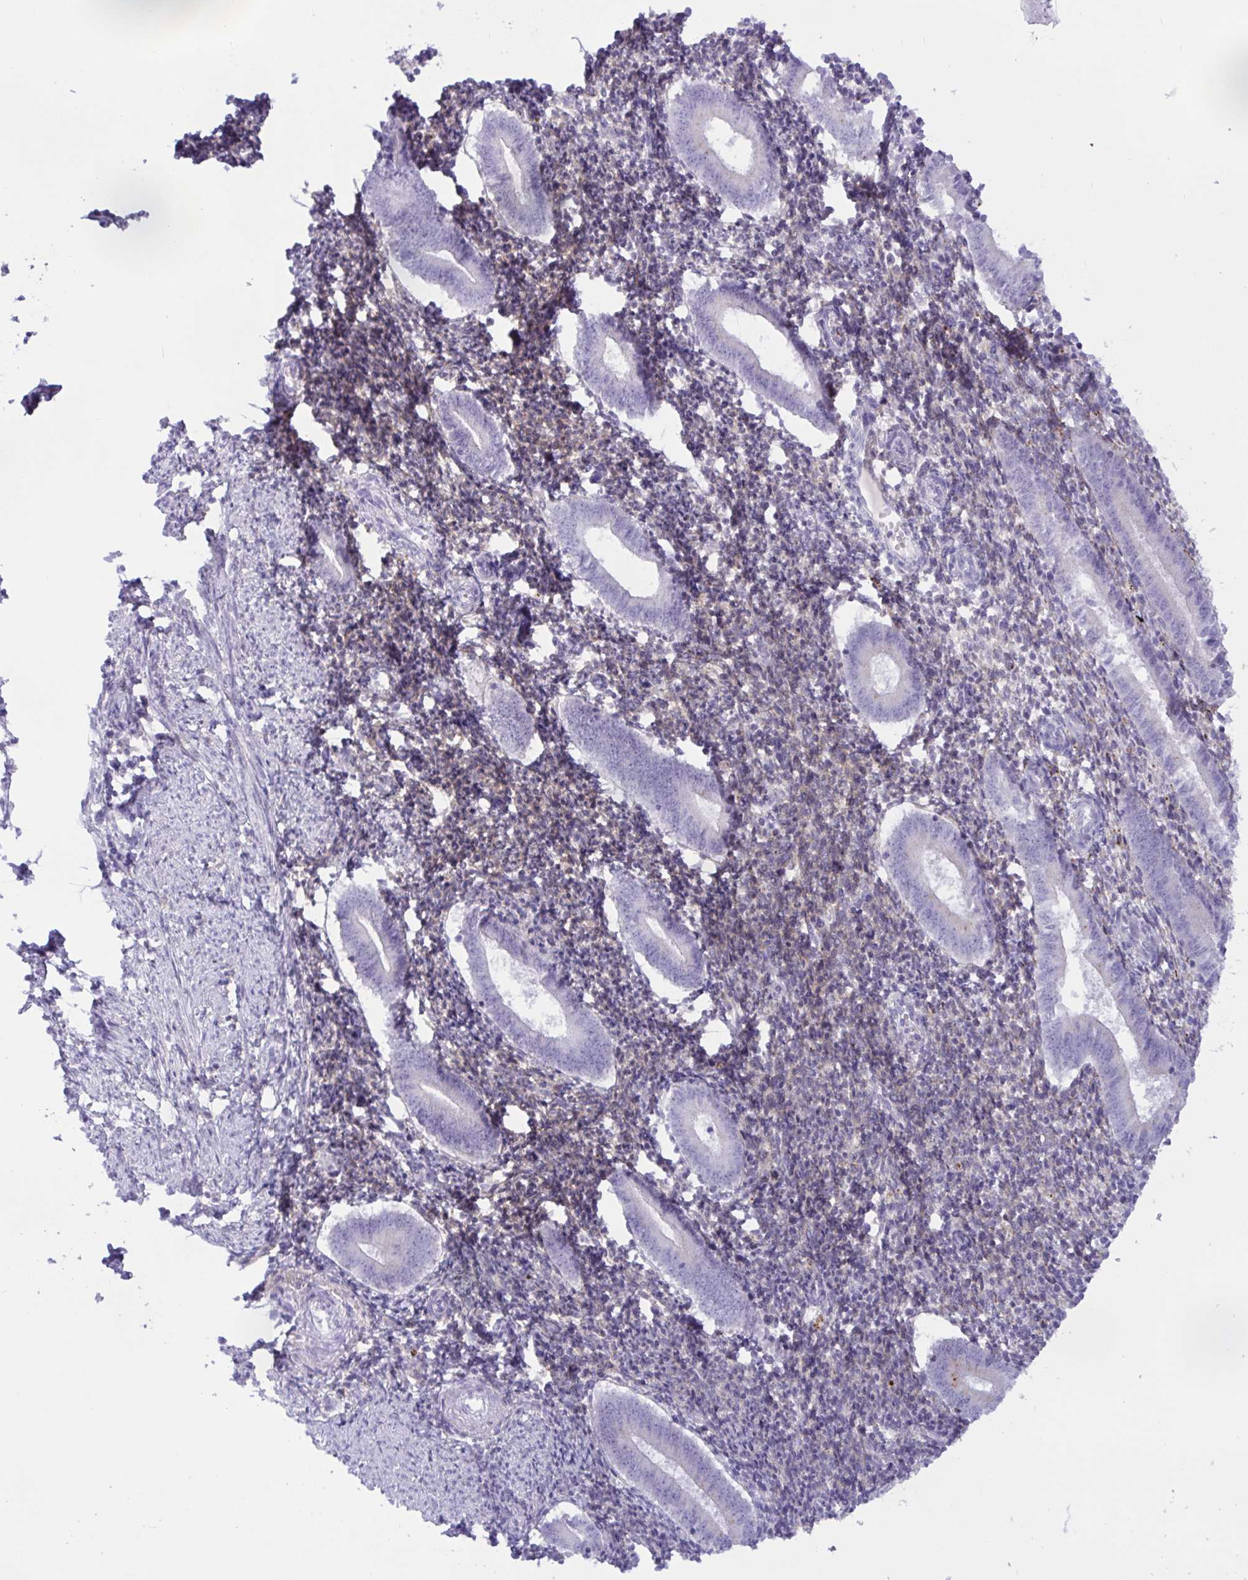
{"staining": {"intensity": "negative", "quantity": "none", "location": "none"}, "tissue": "endometrium", "cell_type": "Cells in endometrial stroma", "image_type": "normal", "snomed": [{"axis": "morphology", "description": "Normal tissue, NOS"}, {"axis": "topography", "description": "Endometrium"}], "caption": "The image exhibits no significant staining in cells in endometrial stroma of endometrium. (Immunohistochemistry (ihc), brightfield microscopy, high magnification).", "gene": "SREBF1", "patient": {"sex": "female", "age": 25}}